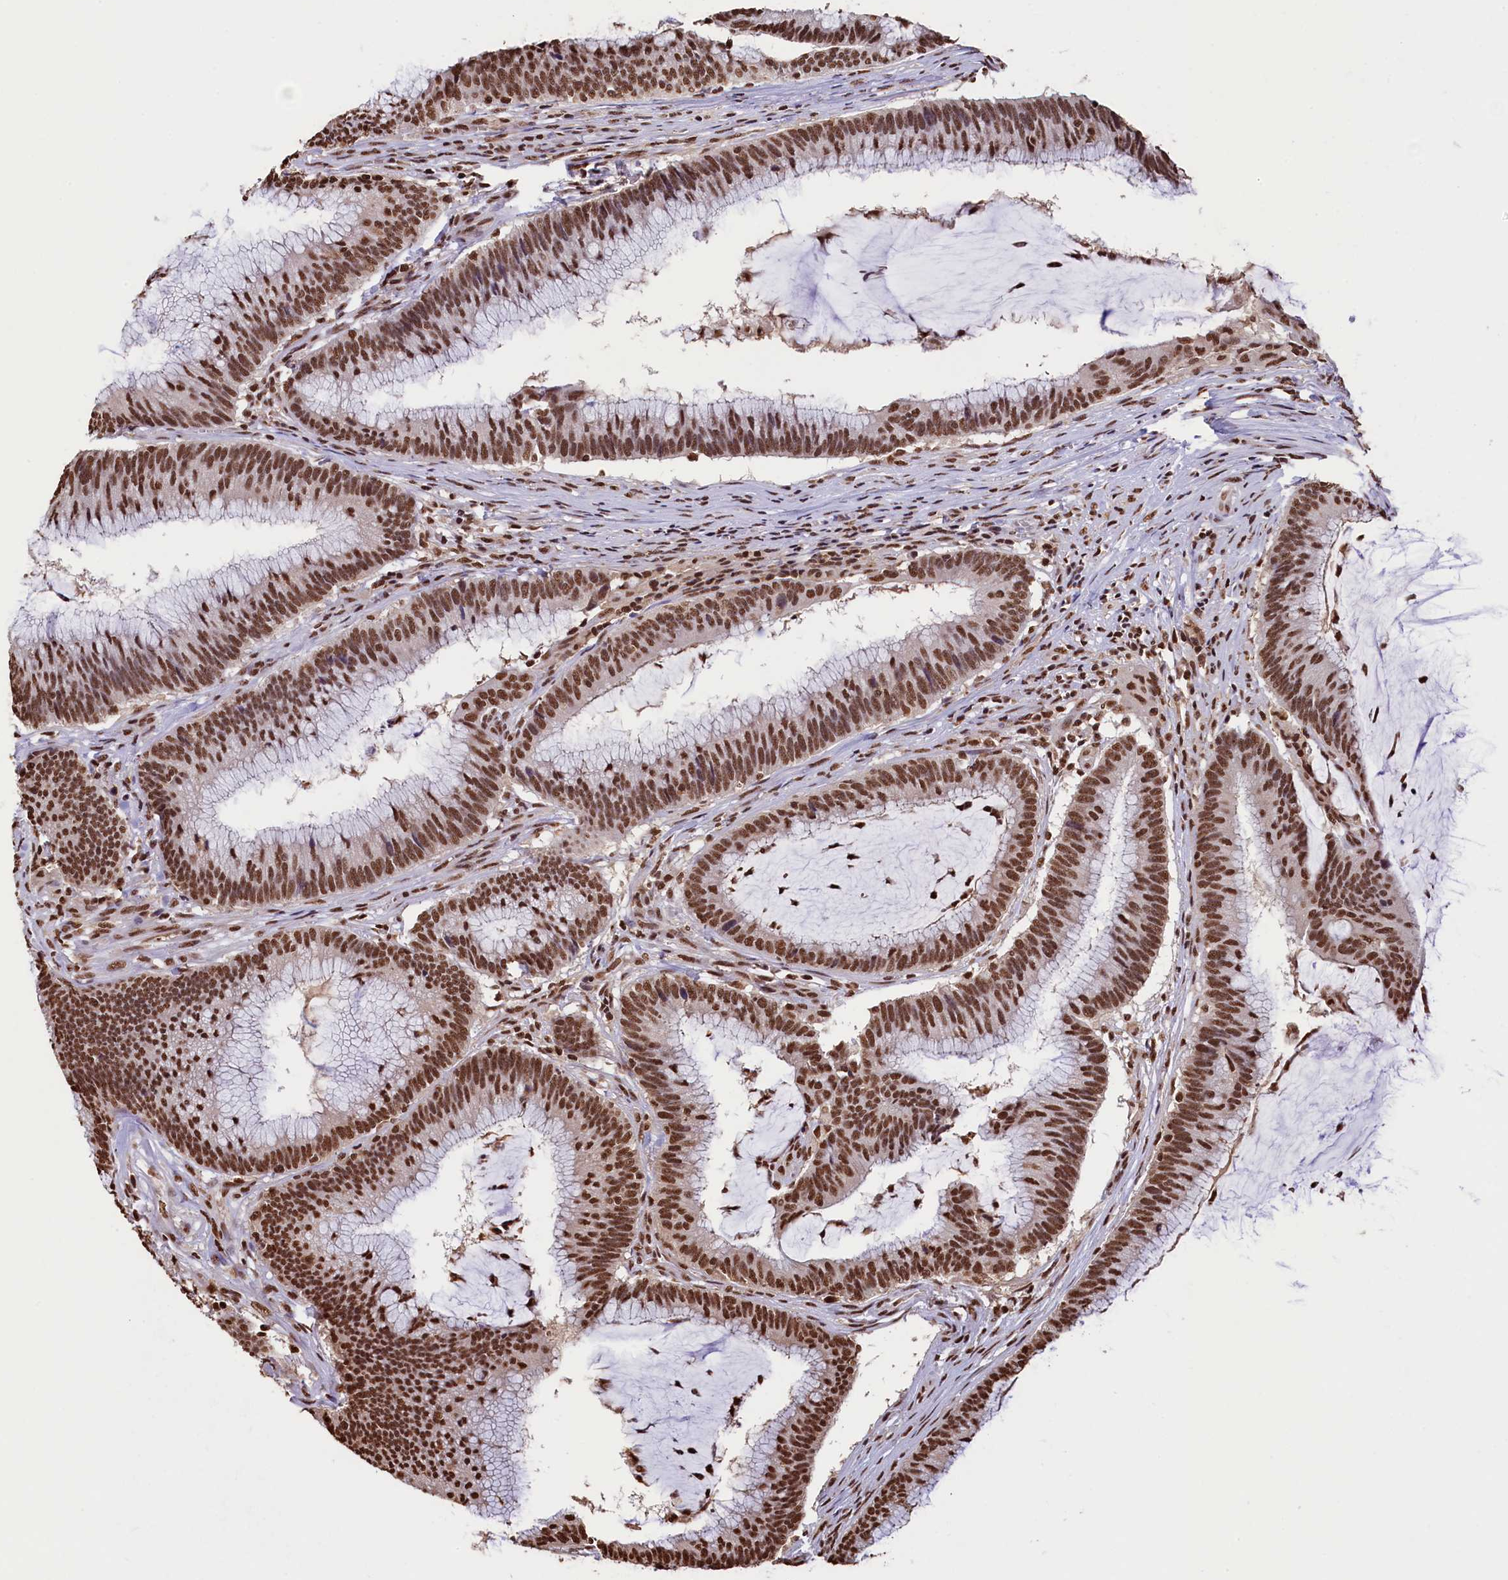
{"staining": {"intensity": "strong", "quantity": ">75%", "location": "nuclear"}, "tissue": "colorectal cancer", "cell_type": "Tumor cells", "image_type": "cancer", "snomed": [{"axis": "morphology", "description": "Adenocarcinoma, NOS"}, {"axis": "topography", "description": "Rectum"}], "caption": "The image demonstrates immunohistochemical staining of adenocarcinoma (colorectal). There is strong nuclear expression is identified in approximately >75% of tumor cells.", "gene": "SNRPD2", "patient": {"sex": "female", "age": 77}}